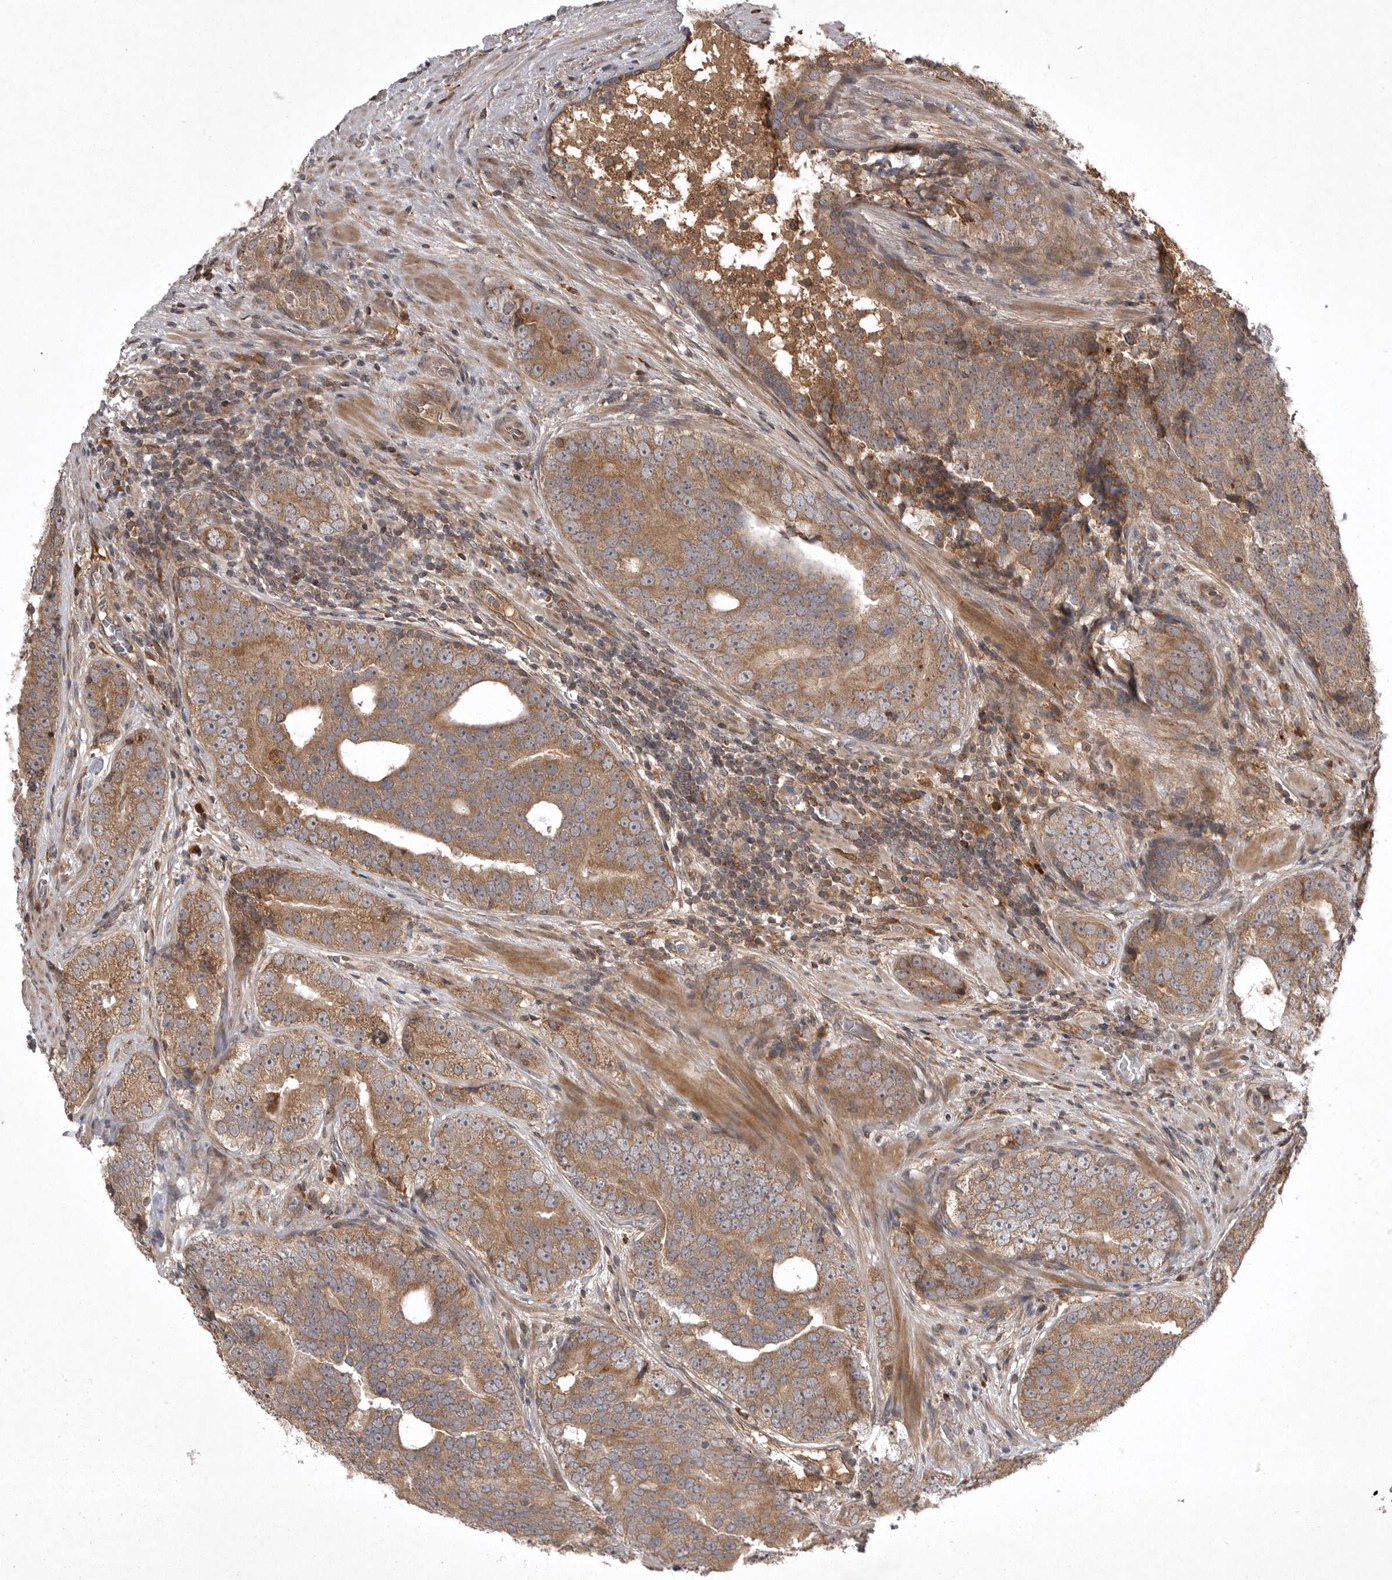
{"staining": {"intensity": "moderate", "quantity": ">75%", "location": "cytoplasmic/membranous"}, "tissue": "prostate cancer", "cell_type": "Tumor cells", "image_type": "cancer", "snomed": [{"axis": "morphology", "description": "Adenocarcinoma, High grade"}, {"axis": "topography", "description": "Prostate"}], "caption": "A medium amount of moderate cytoplasmic/membranous positivity is present in approximately >75% of tumor cells in prostate adenocarcinoma (high-grade) tissue.", "gene": "GPR31", "patient": {"sex": "male", "age": 56}}